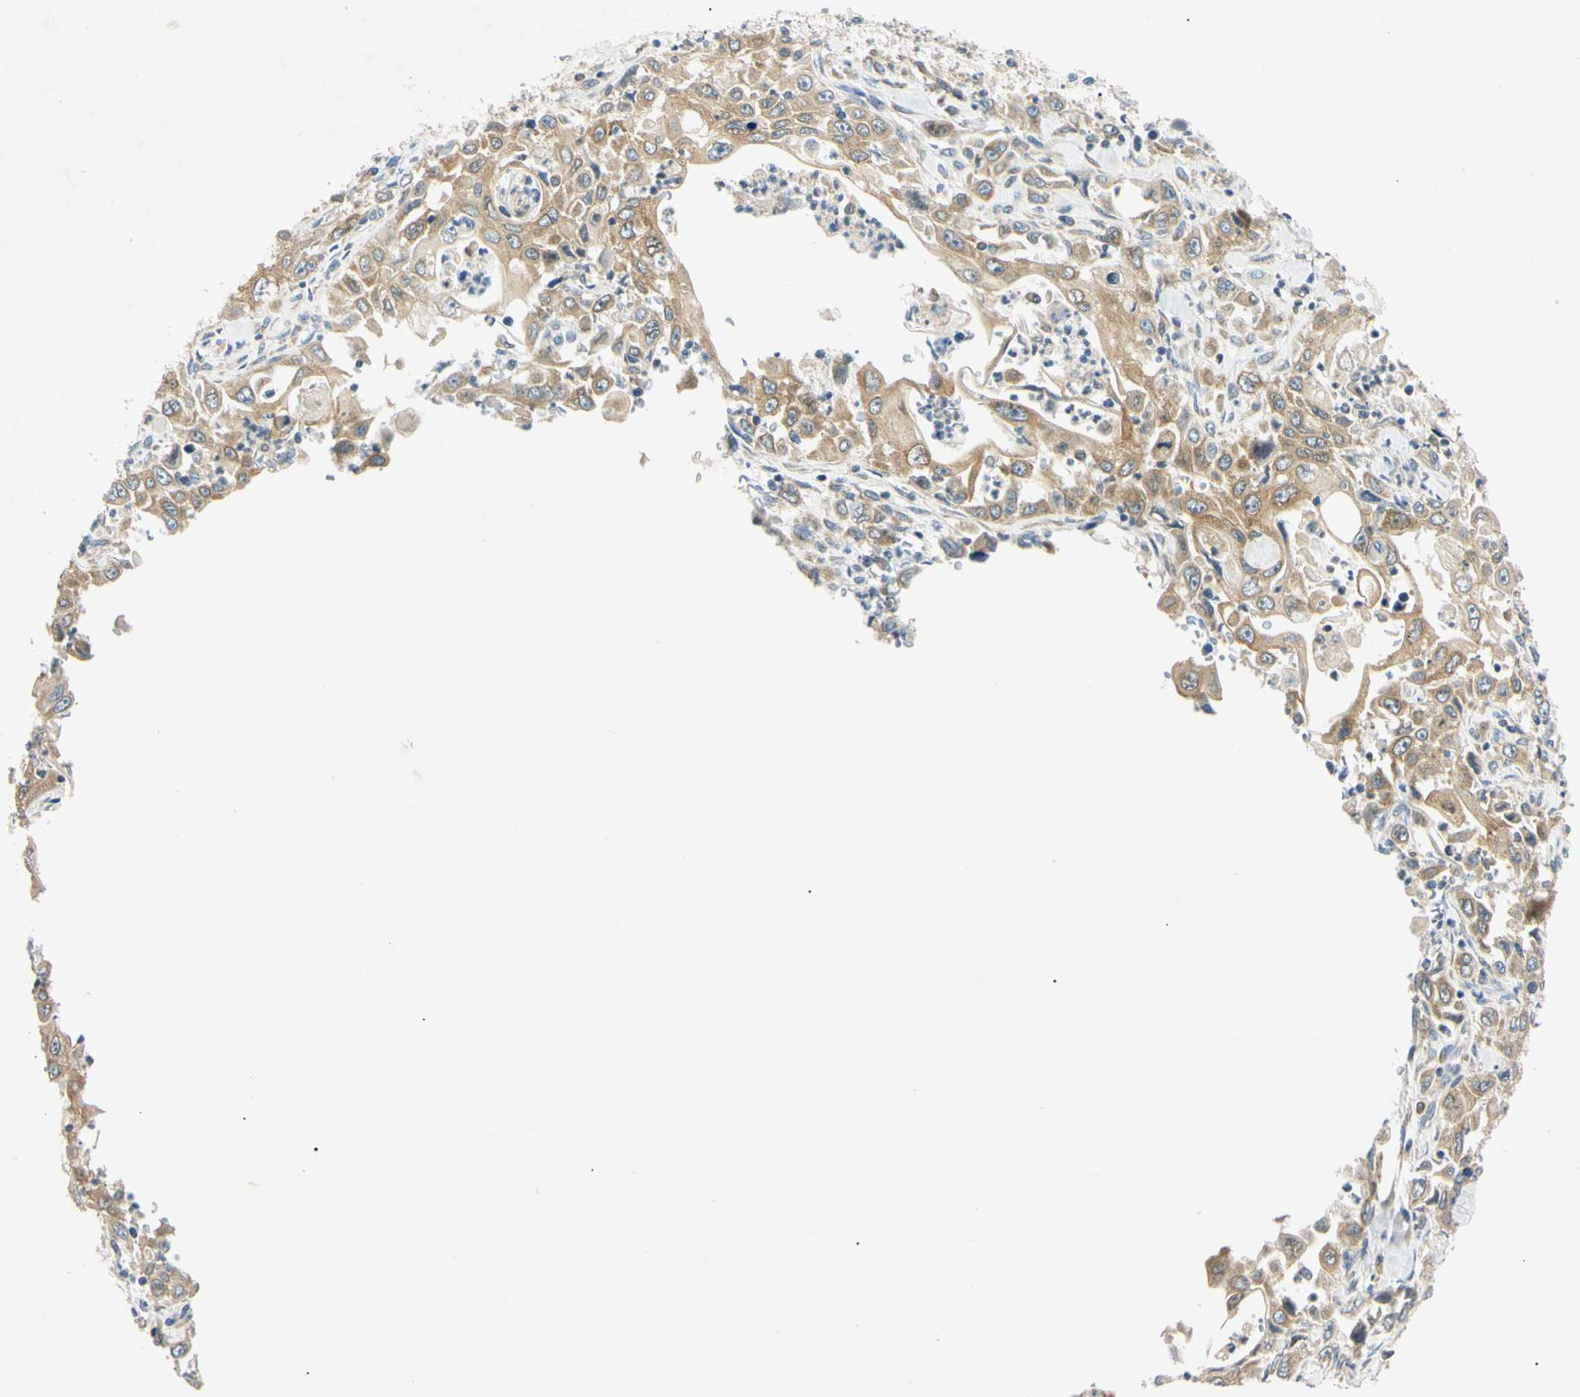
{"staining": {"intensity": "moderate", "quantity": ">75%", "location": "cytoplasmic/membranous"}, "tissue": "pancreatic cancer", "cell_type": "Tumor cells", "image_type": "cancer", "snomed": [{"axis": "morphology", "description": "Adenocarcinoma, NOS"}, {"axis": "topography", "description": "Pancreas"}], "caption": "An image of pancreatic adenocarcinoma stained for a protein demonstrates moderate cytoplasmic/membranous brown staining in tumor cells. (DAB = brown stain, brightfield microscopy at high magnification).", "gene": "DNAJB12", "patient": {"sex": "male", "age": 70}}